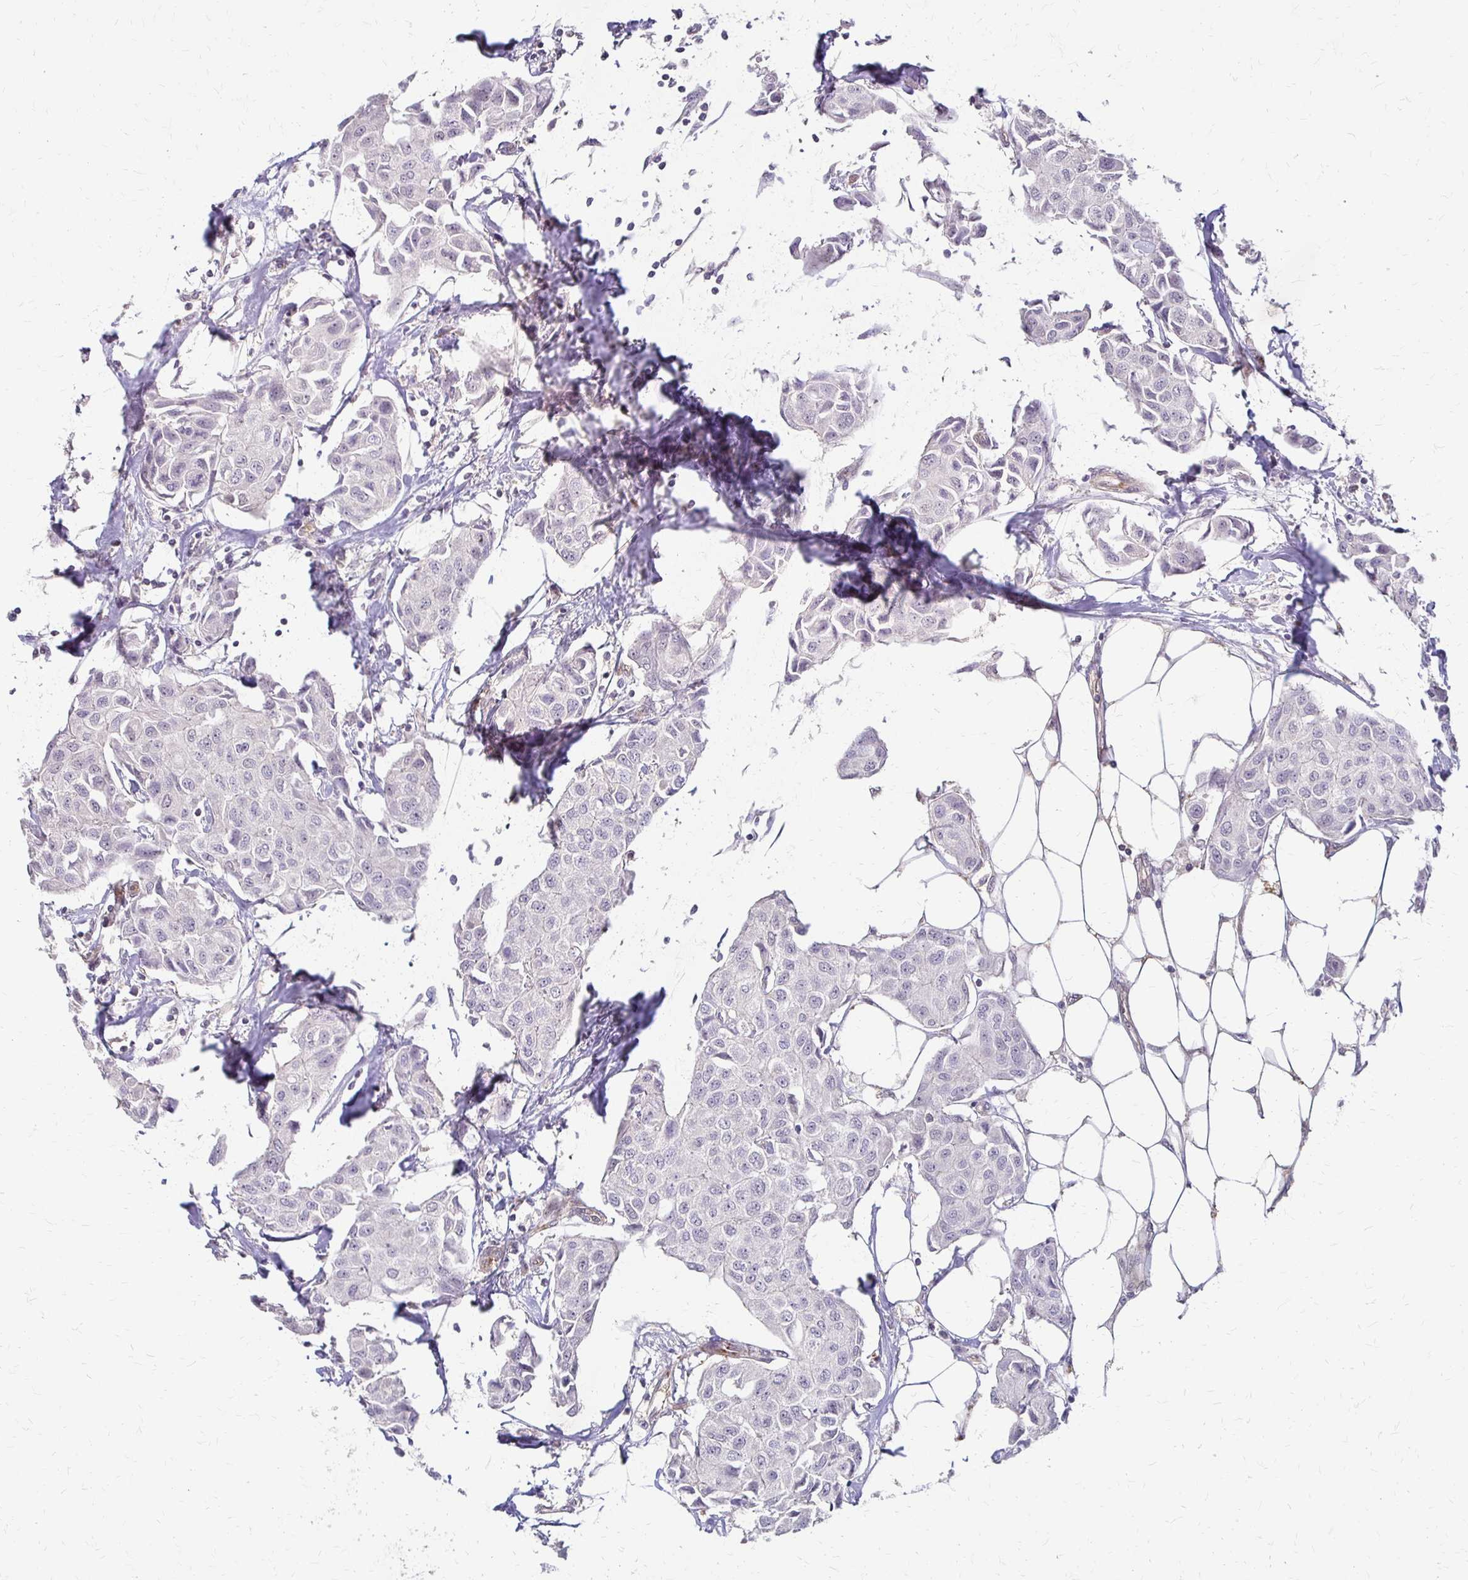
{"staining": {"intensity": "negative", "quantity": "none", "location": "none"}, "tissue": "breast cancer", "cell_type": "Tumor cells", "image_type": "cancer", "snomed": [{"axis": "morphology", "description": "Duct carcinoma"}, {"axis": "topography", "description": "Breast"}, {"axis": "topography", "description": "Lymph node"}], "caption": "Immunohistochemistry (IHC) of invasive ductal carcinoma (breast) shows no positivity in tumor cells.", "gene": "CFL2", "patient": {"sex": "female", "age": 80}}